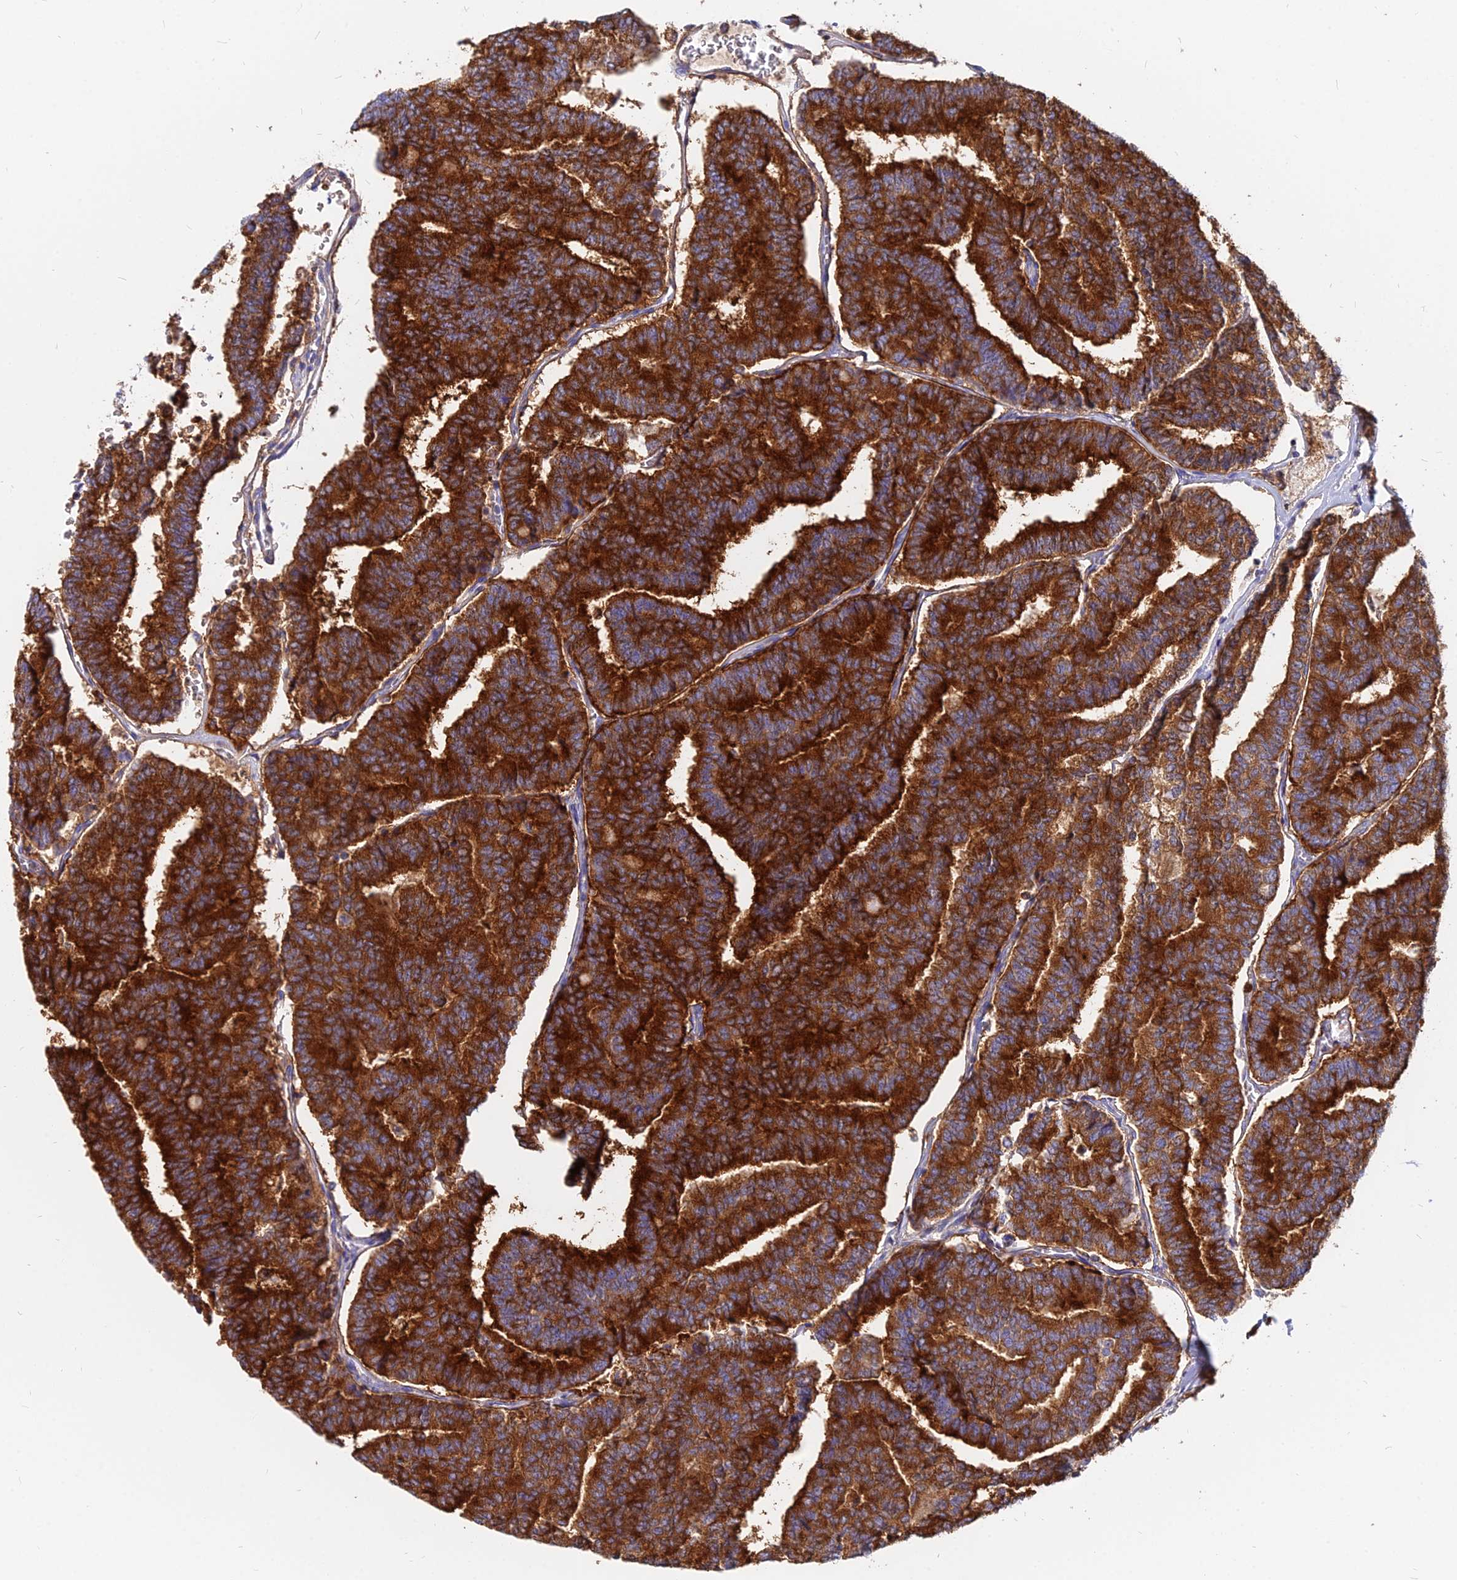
{"staining": {"intensity": "strong", "quantity": ">75%", "location": "cytoplasmic/membranous"}, "tissue": "thyroid cancer", "cell_type": "Tumor cells", "image_type": "cancer", "snomed": [{"axis": "morphology", "description": "Papillary adenocarcinoma, NOS"}, {"axis": "topography", "description": "Thyroid gland"}], "caption": "IHC (DAB (3,3'-diaminobenzidine)) staining of thyroid cancer (papillary adenocarcinoma) reveals strong cytoplasmic/membranous protein positivity in approximately >75% of tumor cells.", "gene": "AGTRAP", "patient": {"sex": "female", "age": 35}}